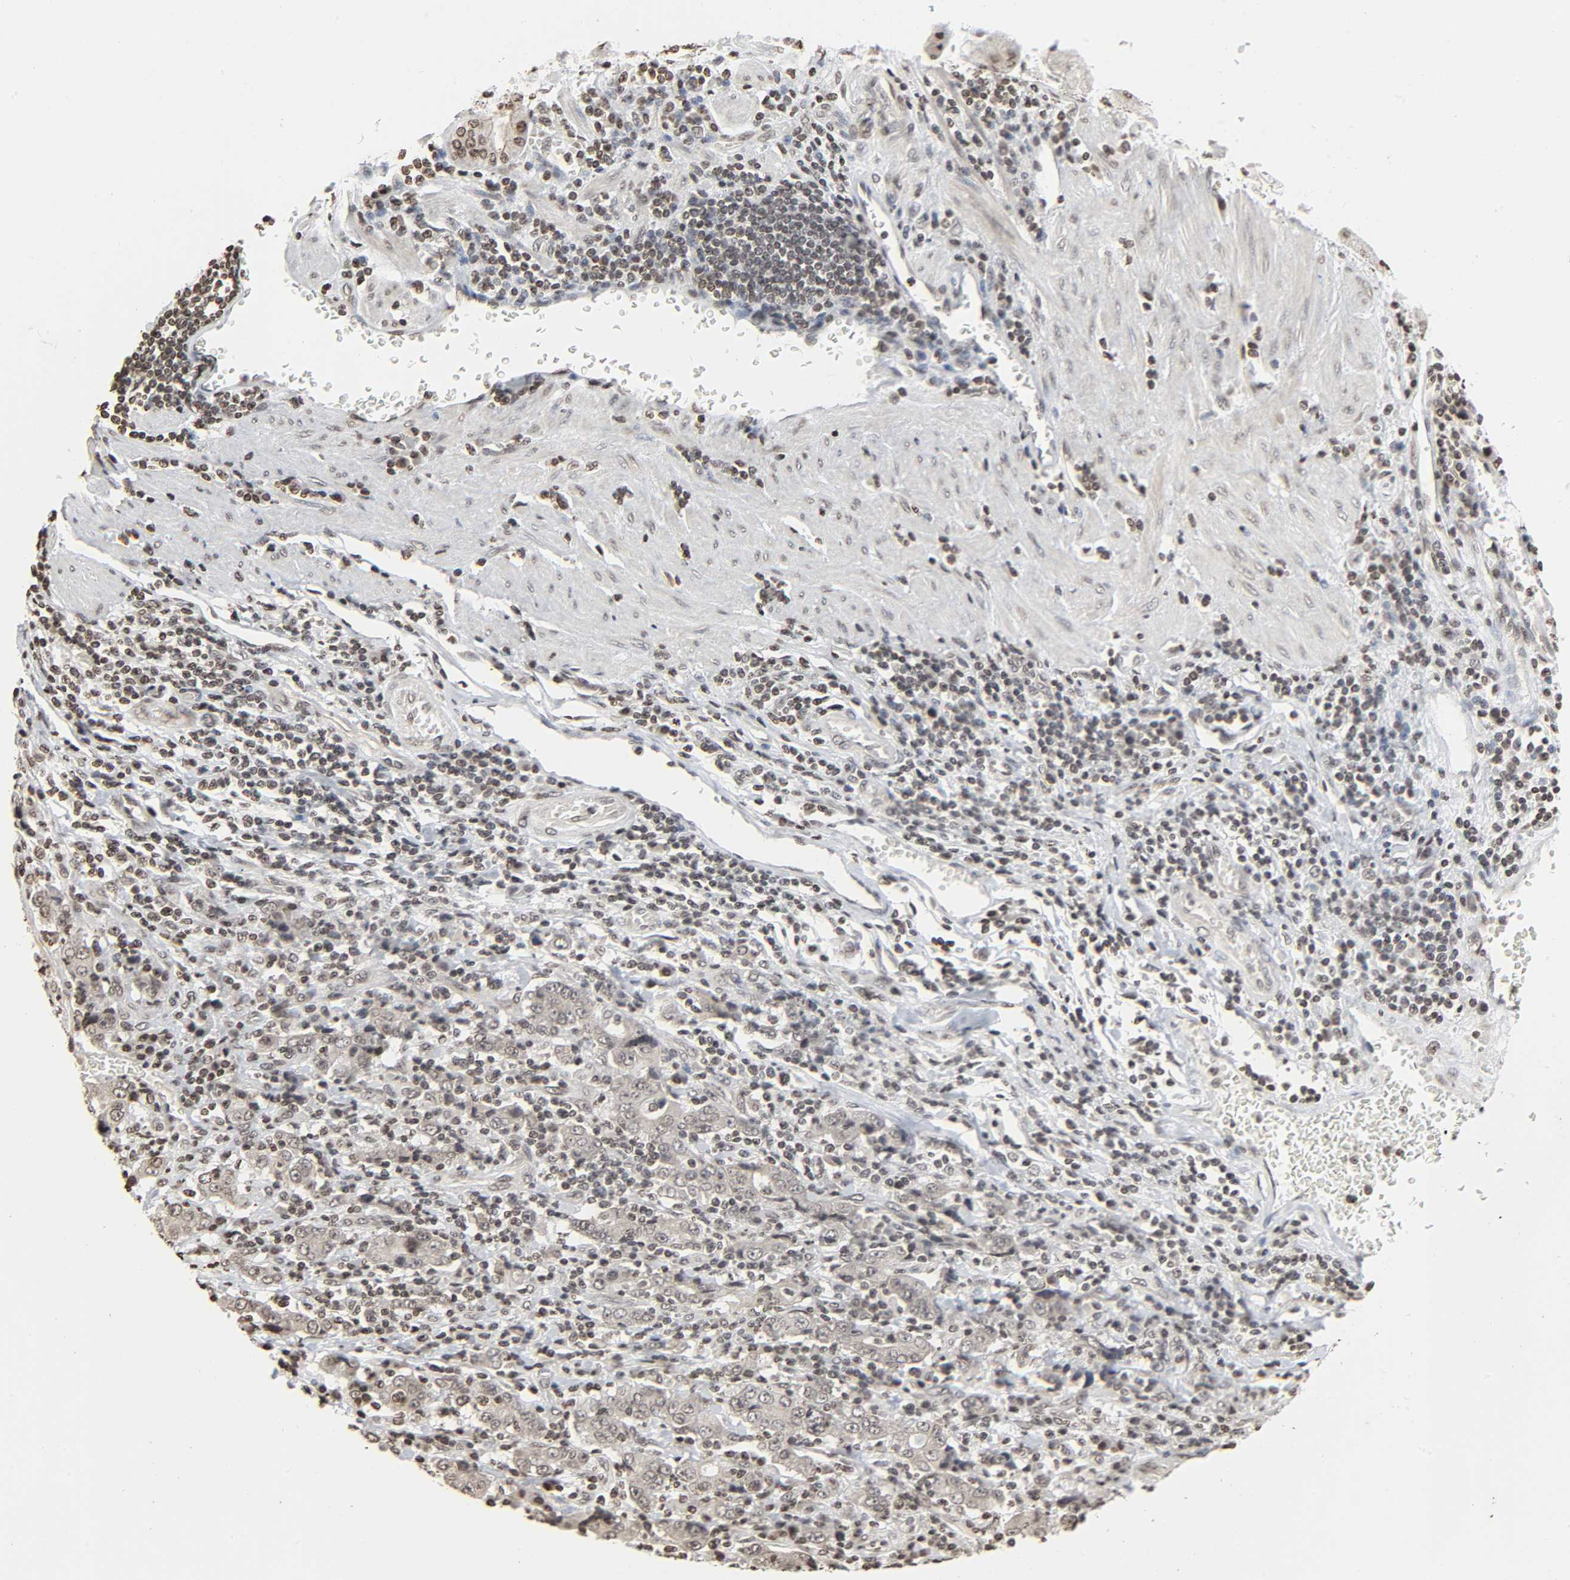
{"staining": {"intensity": "weak", "quantity": ">75%", "location": "nuclear"}, "tissue": "stomach cancer", "cell_type": "Tumor cells", "image_type": "cancer", "snomed": [{"axis": "morphology", "description": "Normal tissue, NOS"}, {"axis": "morphology", "description": "Adenocarcinoma, NOS"}, {"axis": "topography", "description": "Stomach, upper"}, {"axis": "topography", "description": "Stomach"}], "caption": "Human stomach cancer (adenocarcinoma) stained with a brown dye exhibits weak nuclear positive positivity in approximately >75% of tumor cells.", "gene": "ELAVL1", "patient": {"sex": "male", "age": 59}}